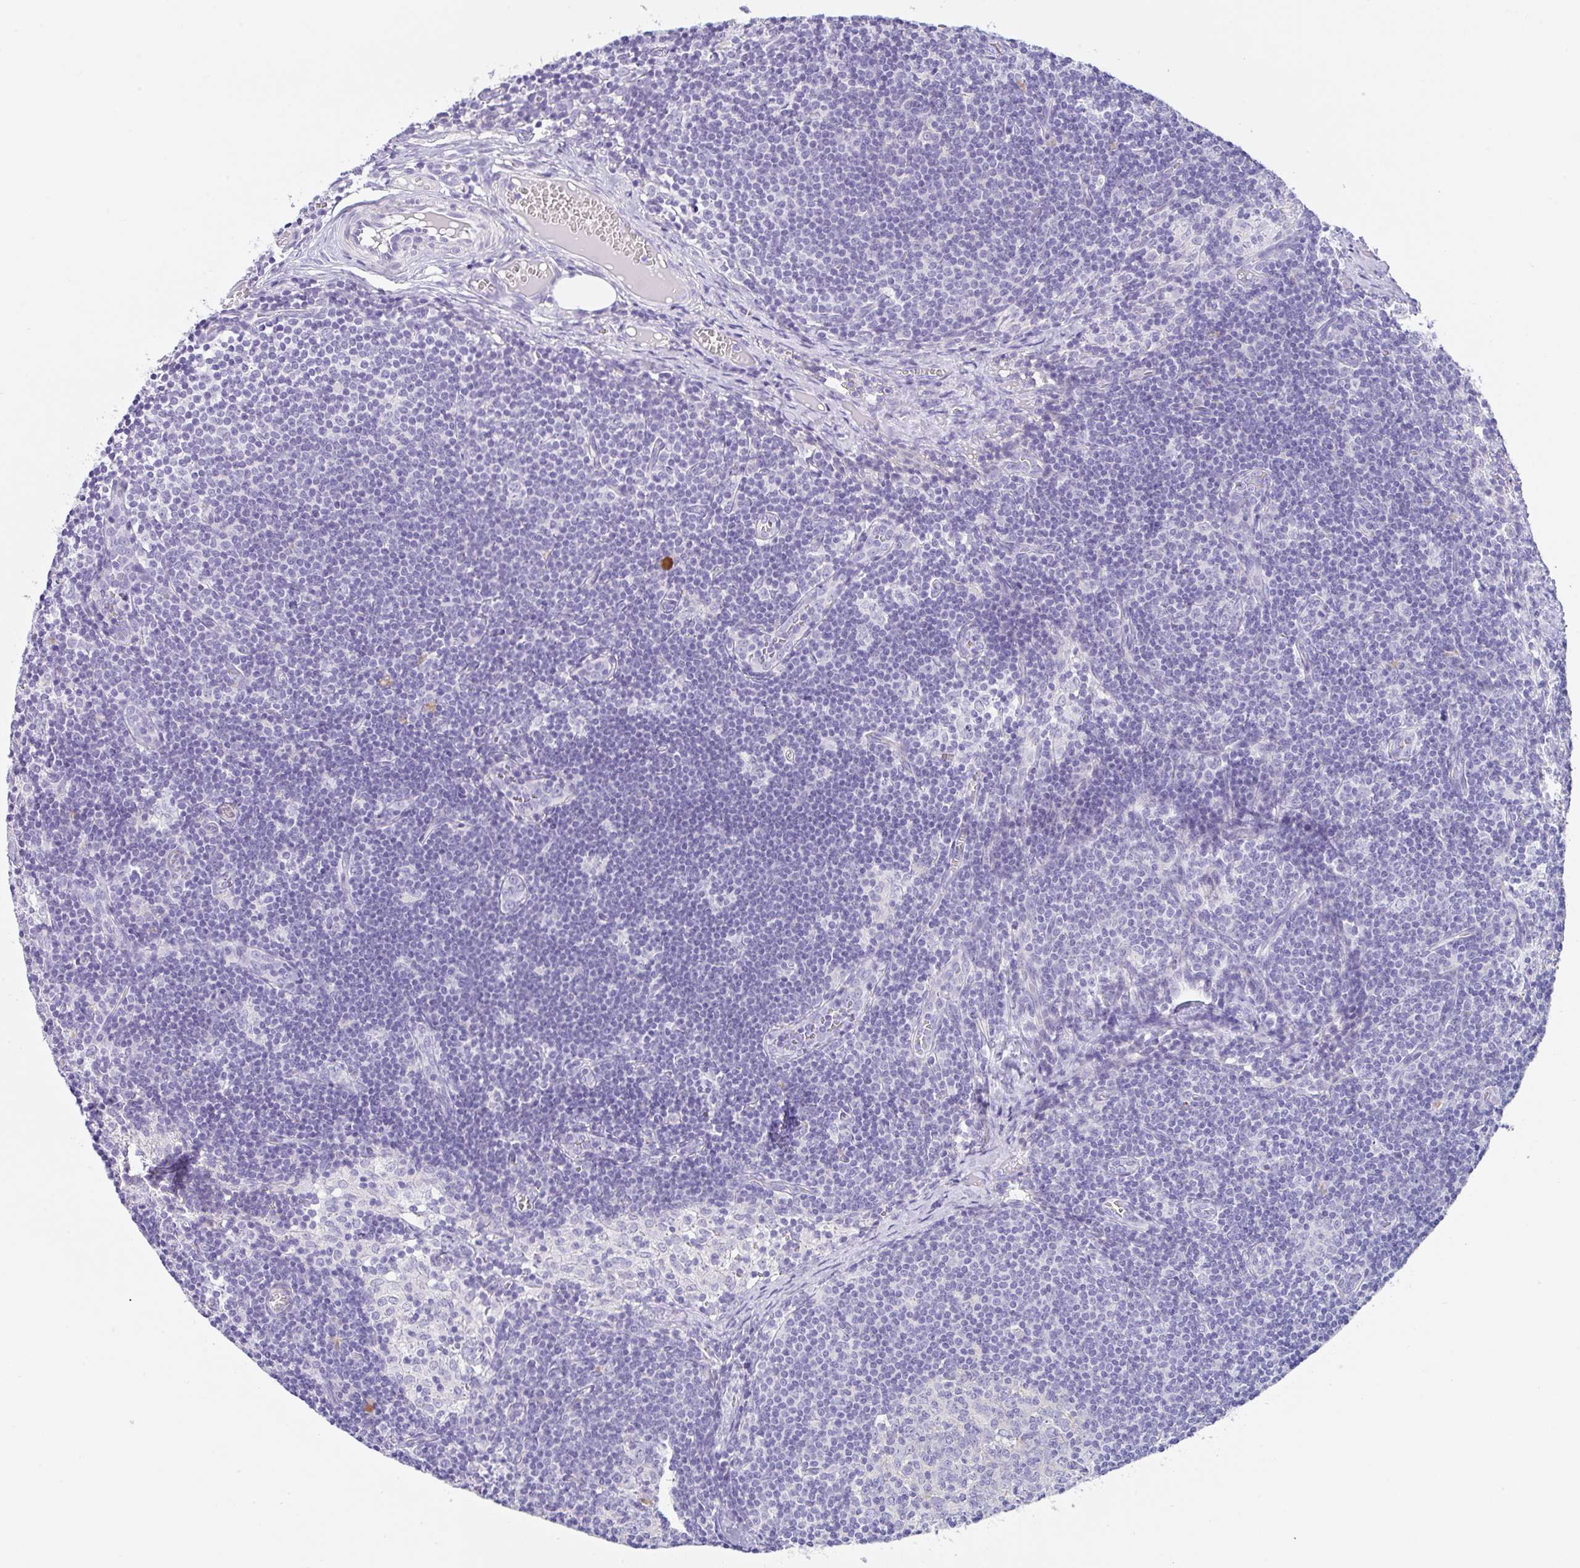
{"staining": {"intensity": "negative", "quantity": "none", "location": "none"}, "tissue": "lymph node", "cell_type": "Germinal center cells", "image_type": "normal", "snomed": [{"axis": "morphology", "description": "Normal tissue, NOS"}, {"axis": "topography", "description": "Lymph node"}], "caption": "This is a image of IHC staining of unremarkable lymph node, which shows no staining in germinal center cells.", "gene": "TRAF4", "patient": {"sex": "female", "age": 31}}